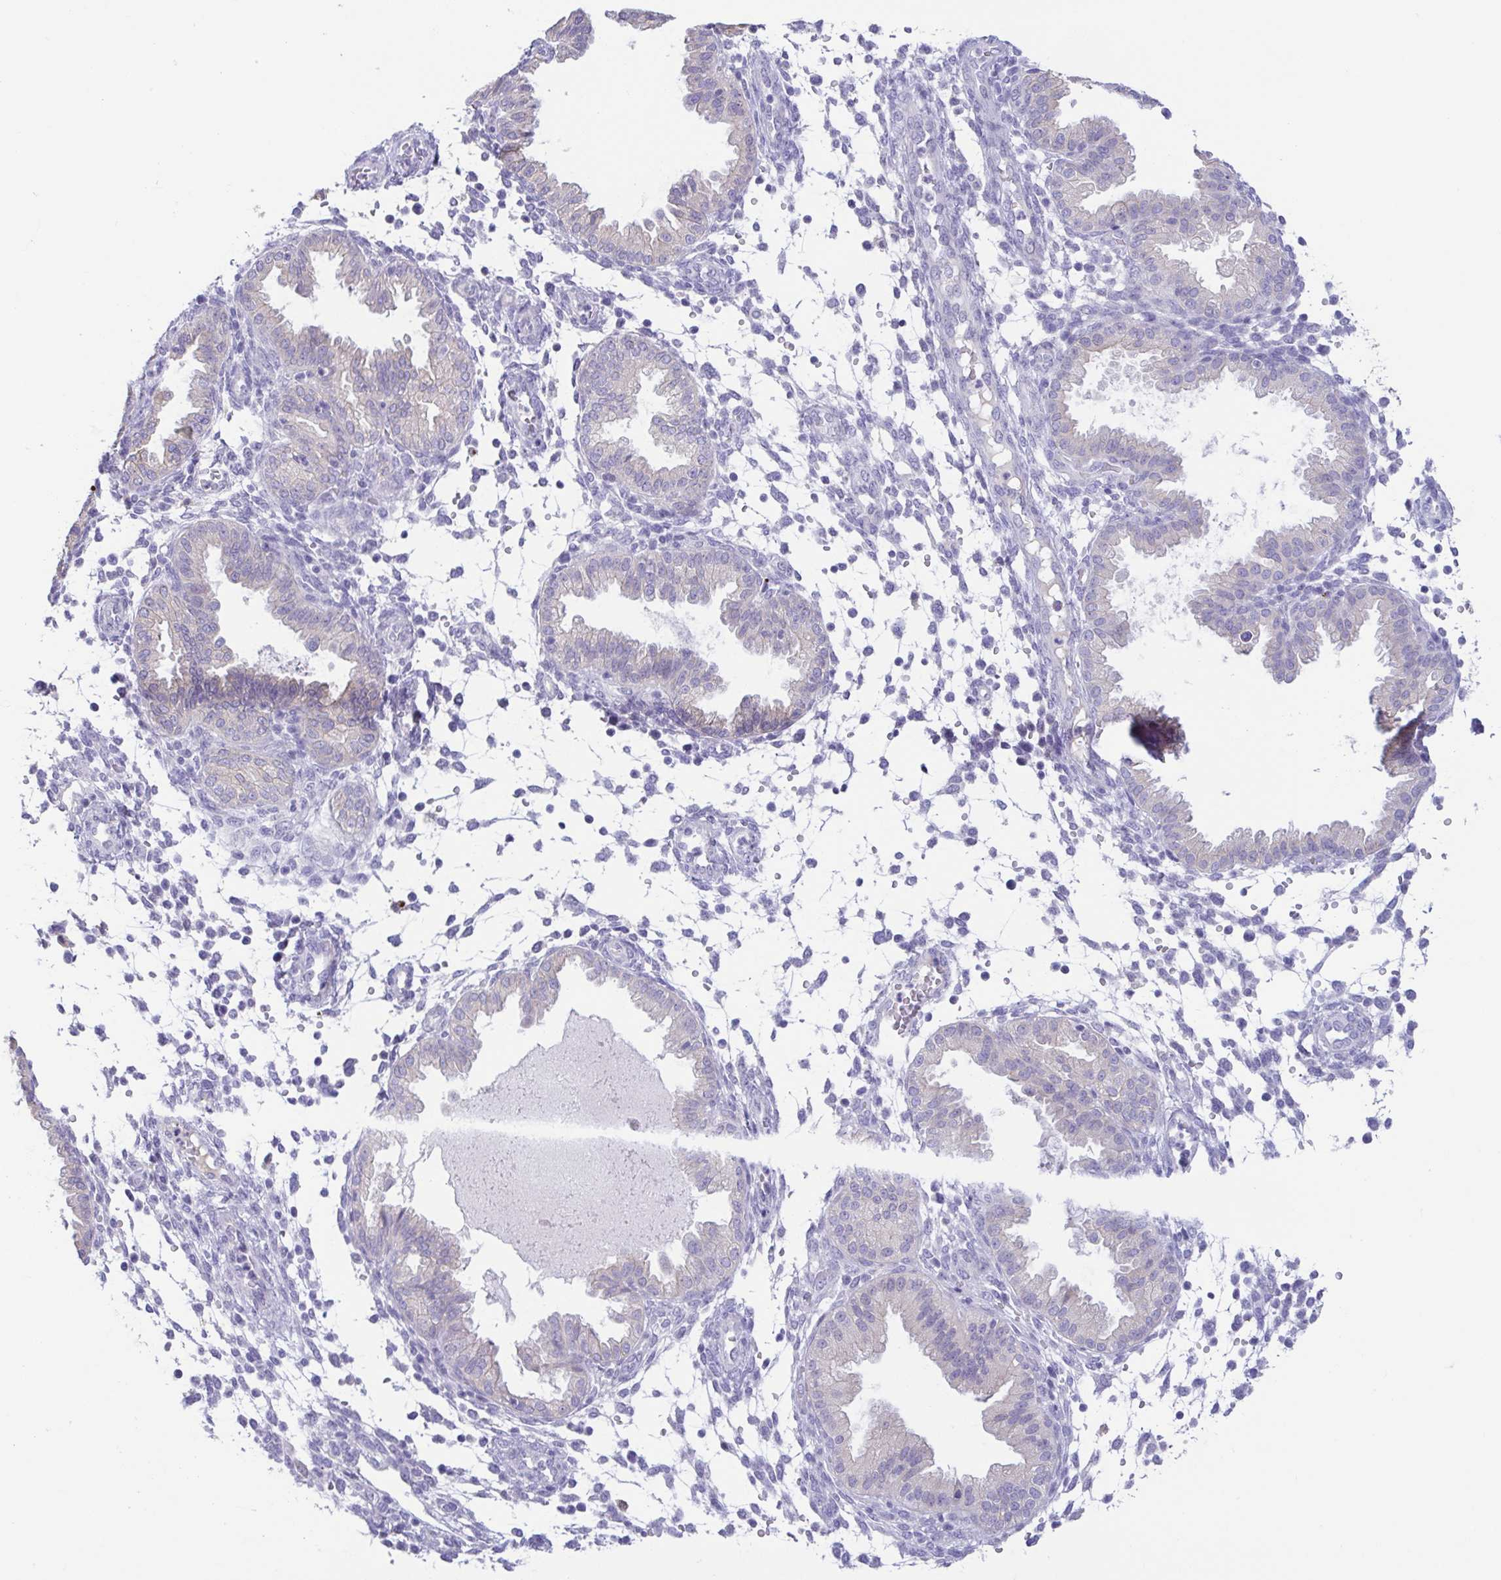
{"staining": {"intensity": "negative", "quantity": "none", "location": "none"}, "tissue": "endometrium", "cell_type": "Cells in endometrial stroma", "image_type": "normal", "snomed": [{"axis": "morphology", "description": "Normal tissue, NOS"}, {"axis": "topography", "description": "Endometrium"}], "caption": "This is an immunohistochemistry photomicrograph of unremarkable endometrium. There is no positivity in cells in endometrial stroma.", "gene": "FABP3", "patient": {"sex": "female", "age": 33}}